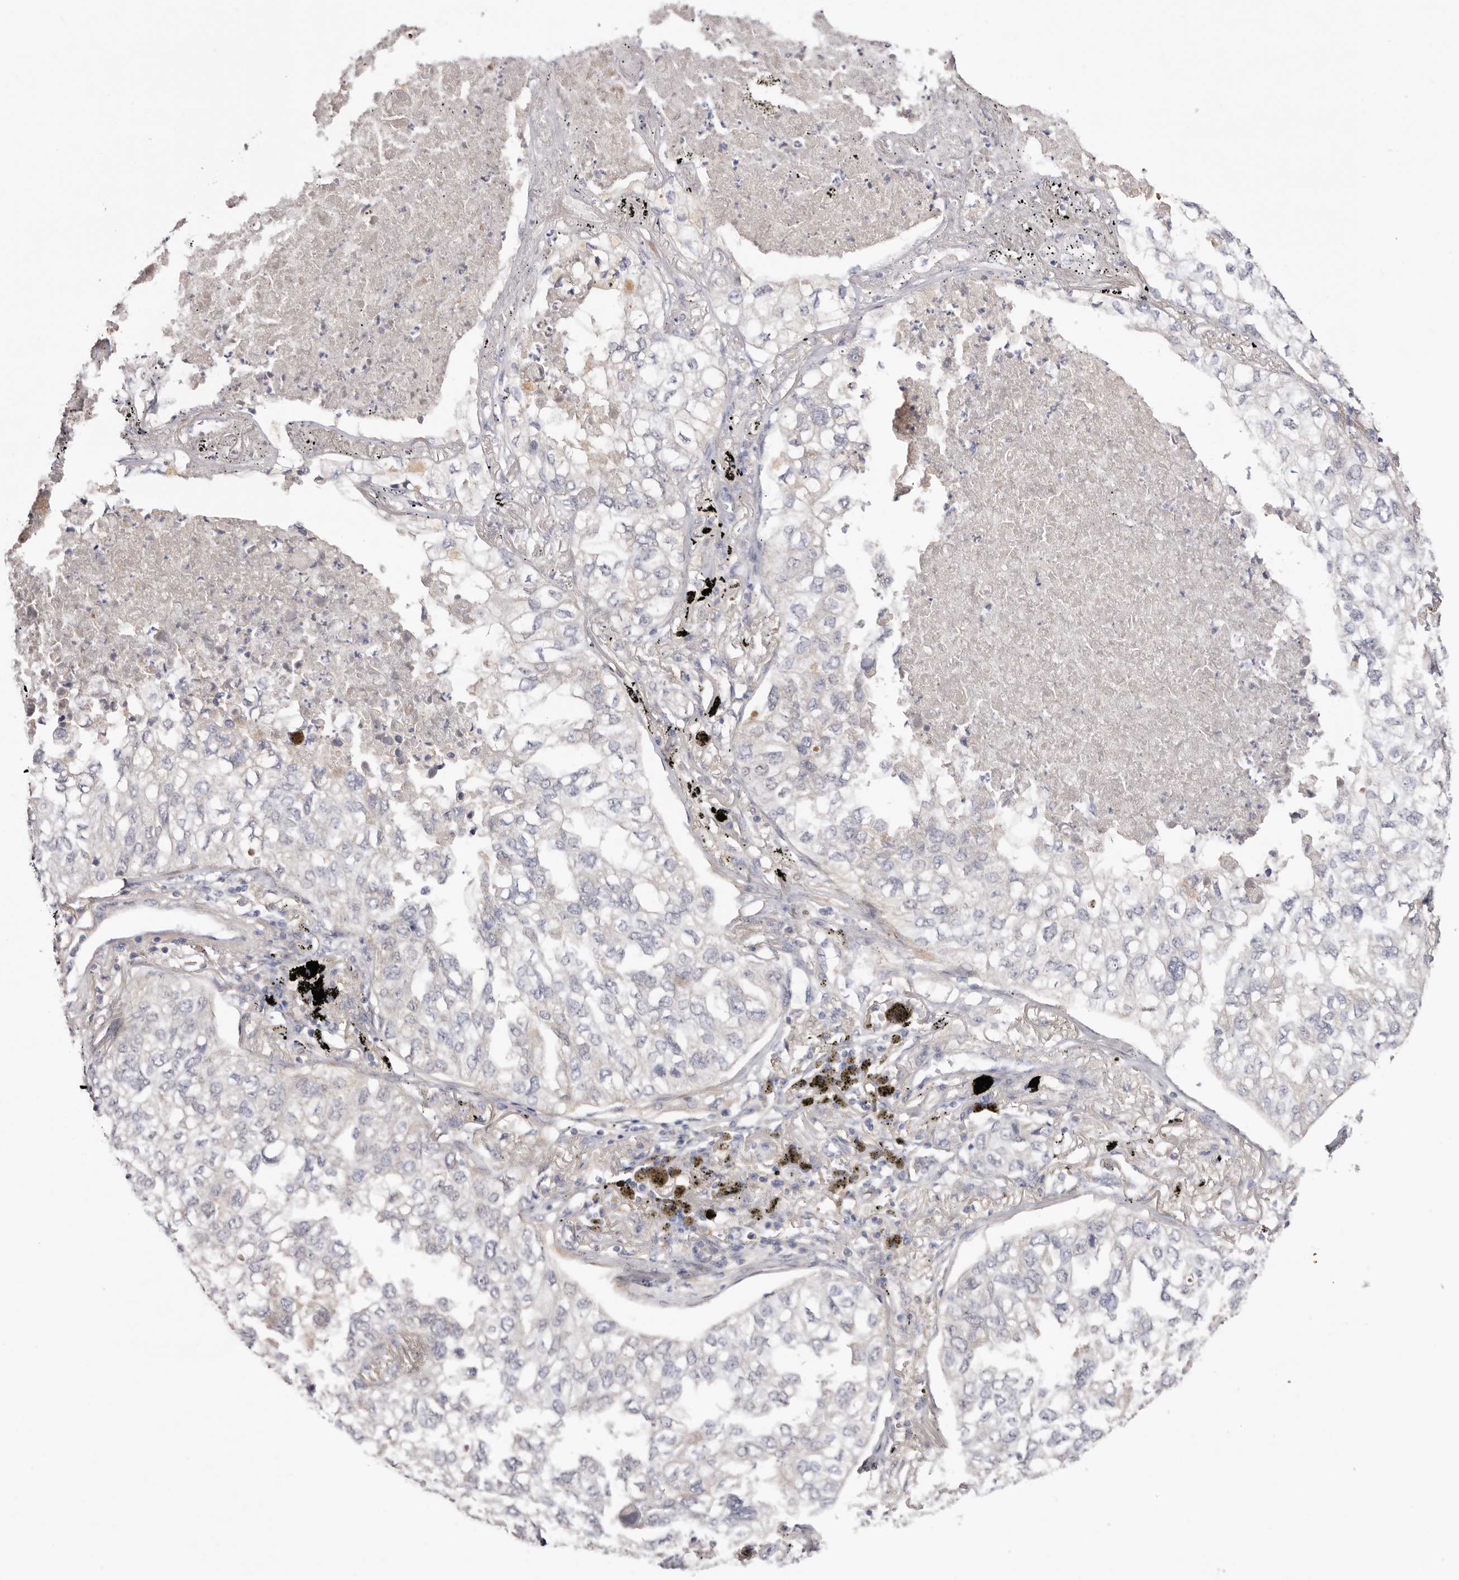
{"staining": {"intensity": "negative", "quantity": "none", "location": "none"}, "tissue": "lung cancer", "cell_type": "Tumor cells", "image_type": "cancer", "snomed": [{"axis": "morphology", "description": "Adenocarcinoma, NOS"}, {"axis": "topography", "description": "Lung"}], "caption": "Adenocarcinoma (lung) was stained to show a protein in brown. There is no significant staining in tumor cells.", "gene": "LMLN", "patient": {"sex": "male", "age": 65}}